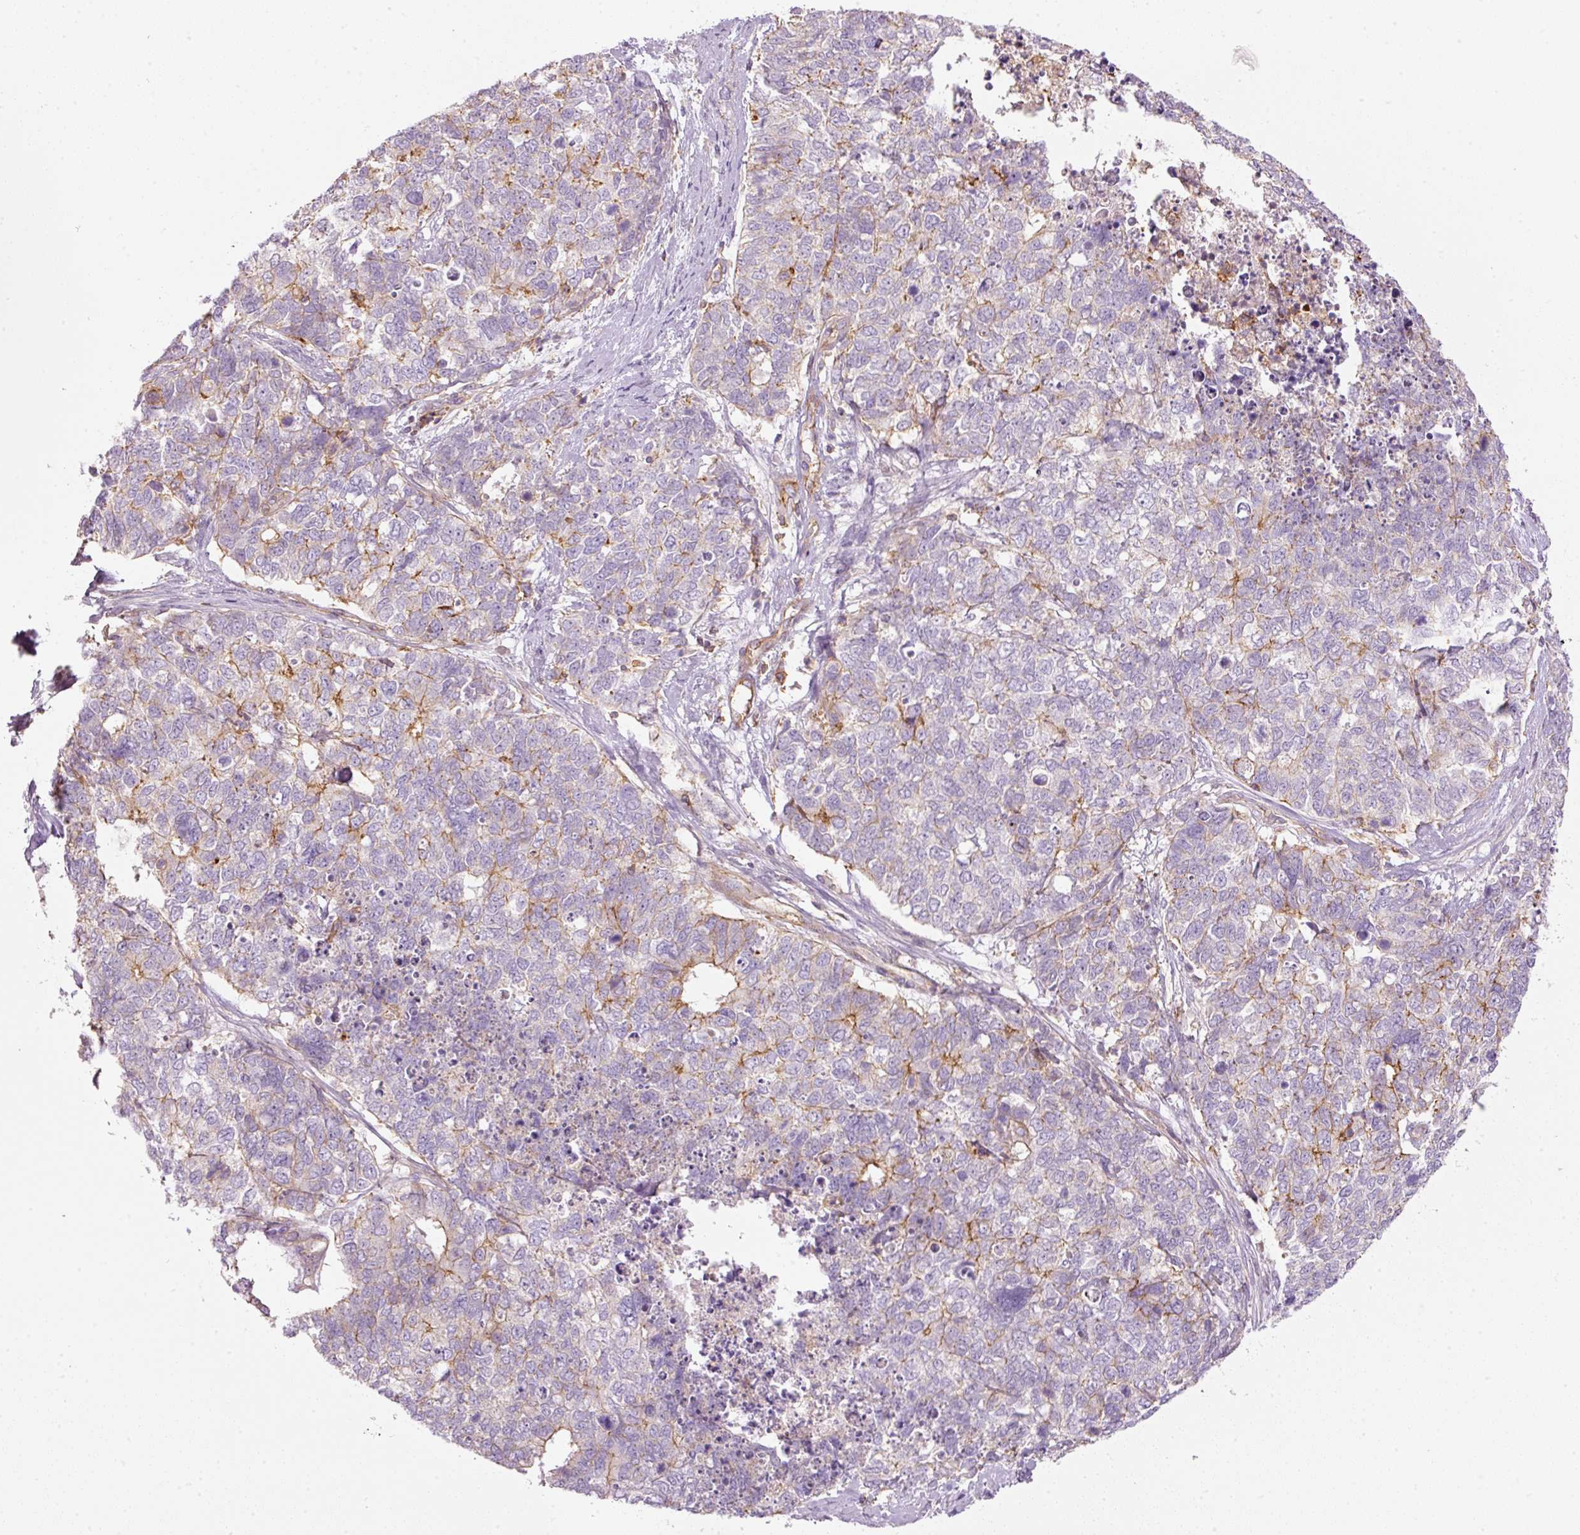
{"staining": {"intensity": "moderate", "quantity": "<25%", "location": "cytoplasmic/membranous"}, "tissue": "cervical cancer", "cell_type": "Tumor cells", "image_type": "cancer", "snomed": [{"axis": "morphology", "description": "Squamous cell carcinoma, NOS"}, {"axis": "topography", "description": "Cervix"}], "caption": "Immunohistochemical staining of squamous cell carcinoma (cervical) exhibits moderate cytoplasmic/membranous protein positivity in about <25% of tumor cells. The staining was performed using DAB to visualize the protein expression in brown, while the nuclei were stained in blue with hematoxylin (Magnification: 20x).", "gene": "SIPA1", "patient": {"sex": "female", "age": 63}}